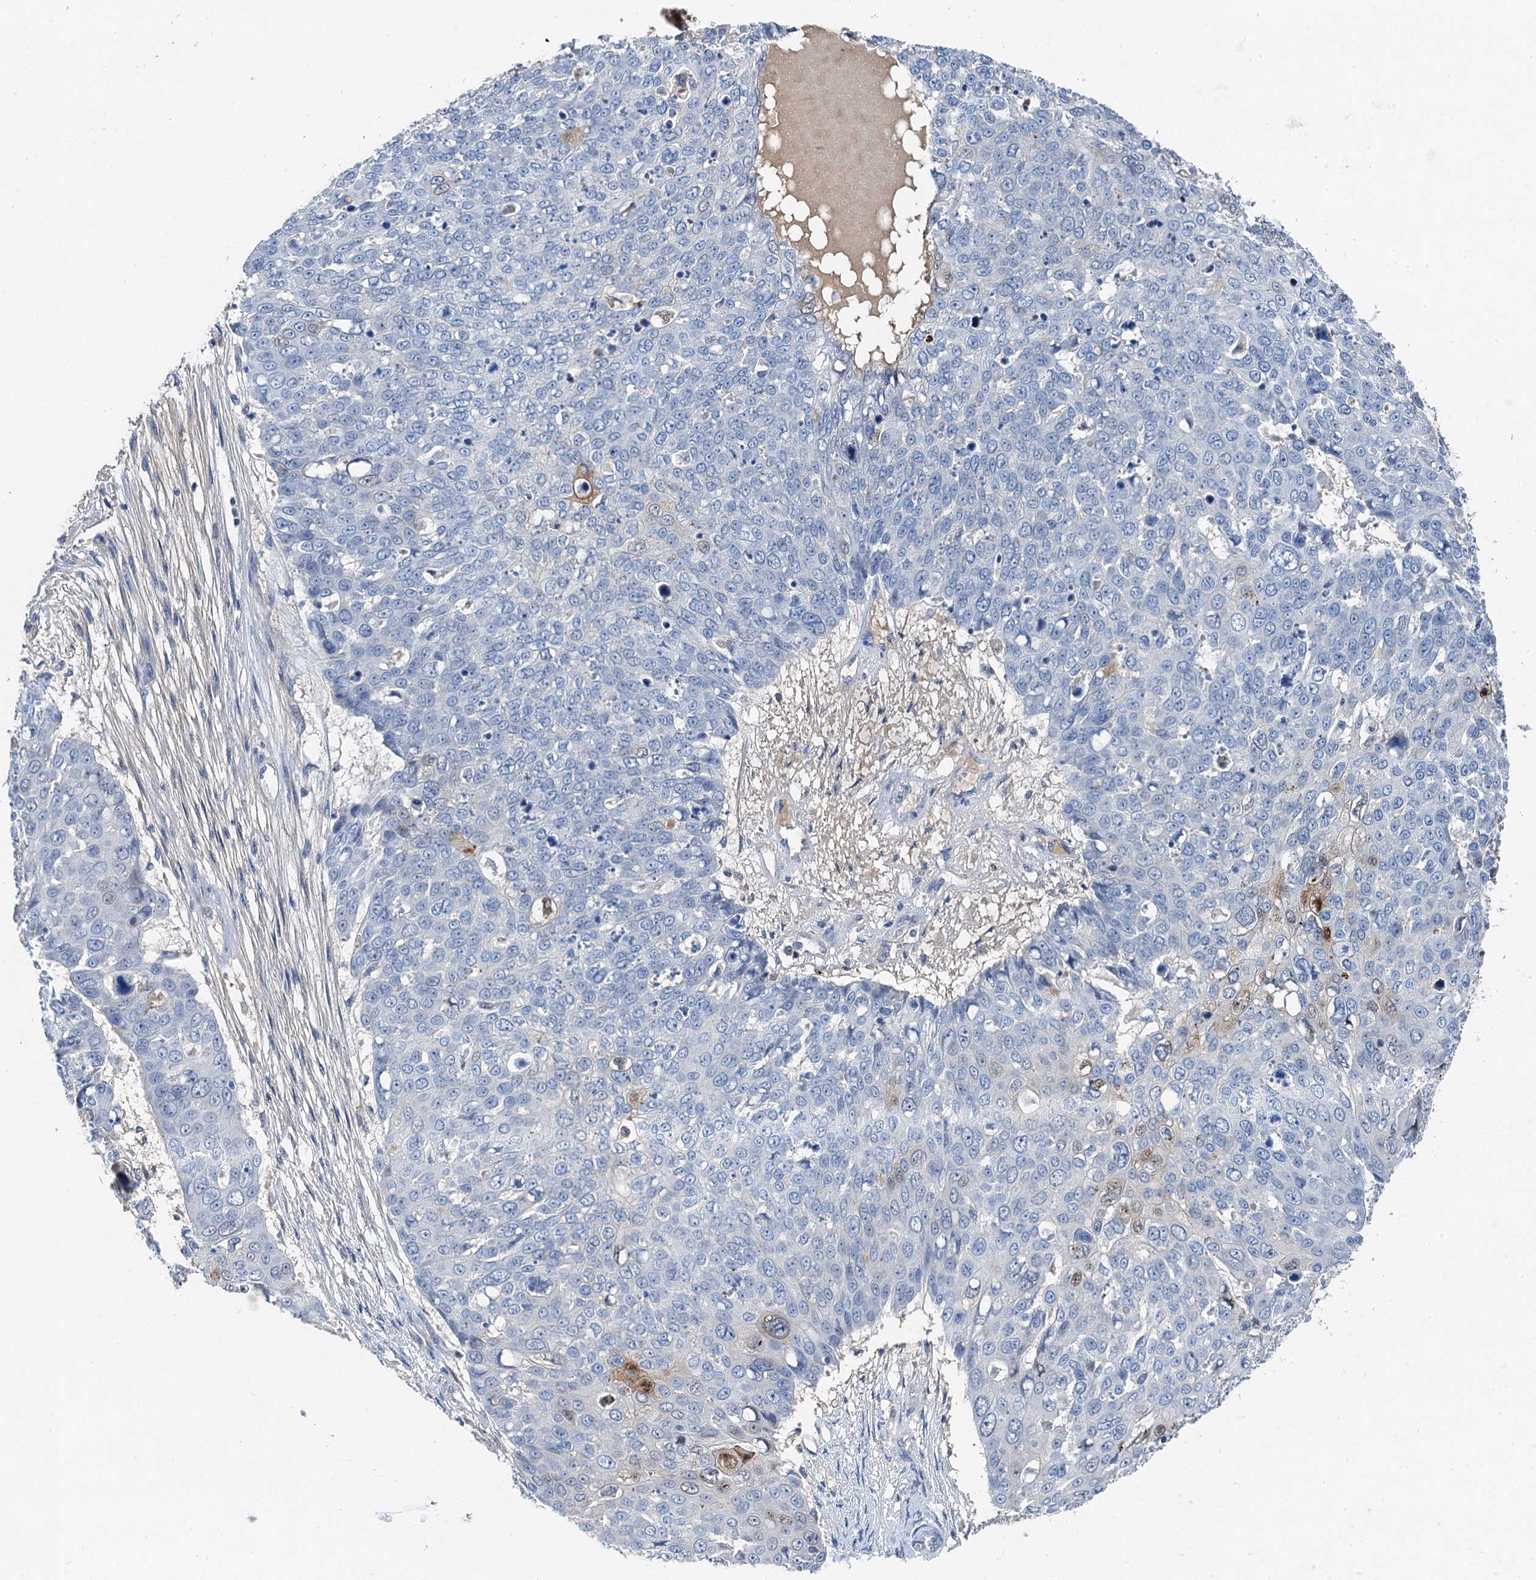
{"staining": {"intensity": "weak", "quantity": "<25%", "location": "nuclear"}, "tissue": "skin cancer", "cell_type": "Tumor cells", "image_type": "cancer", "snomed": [{"axis": "morphology", "description": "Squamous cell carcinoma, NOS"}, {"axis": "topography", "description": "Skin"}], "caption": "High power microscopy image of an IHC photomicrograph of skin cancer (squamous cell carcinoma), revealing no significant staining in tumor cells.", "gene": "OTOA", "patient": {"sex": "male", "age": 71}}